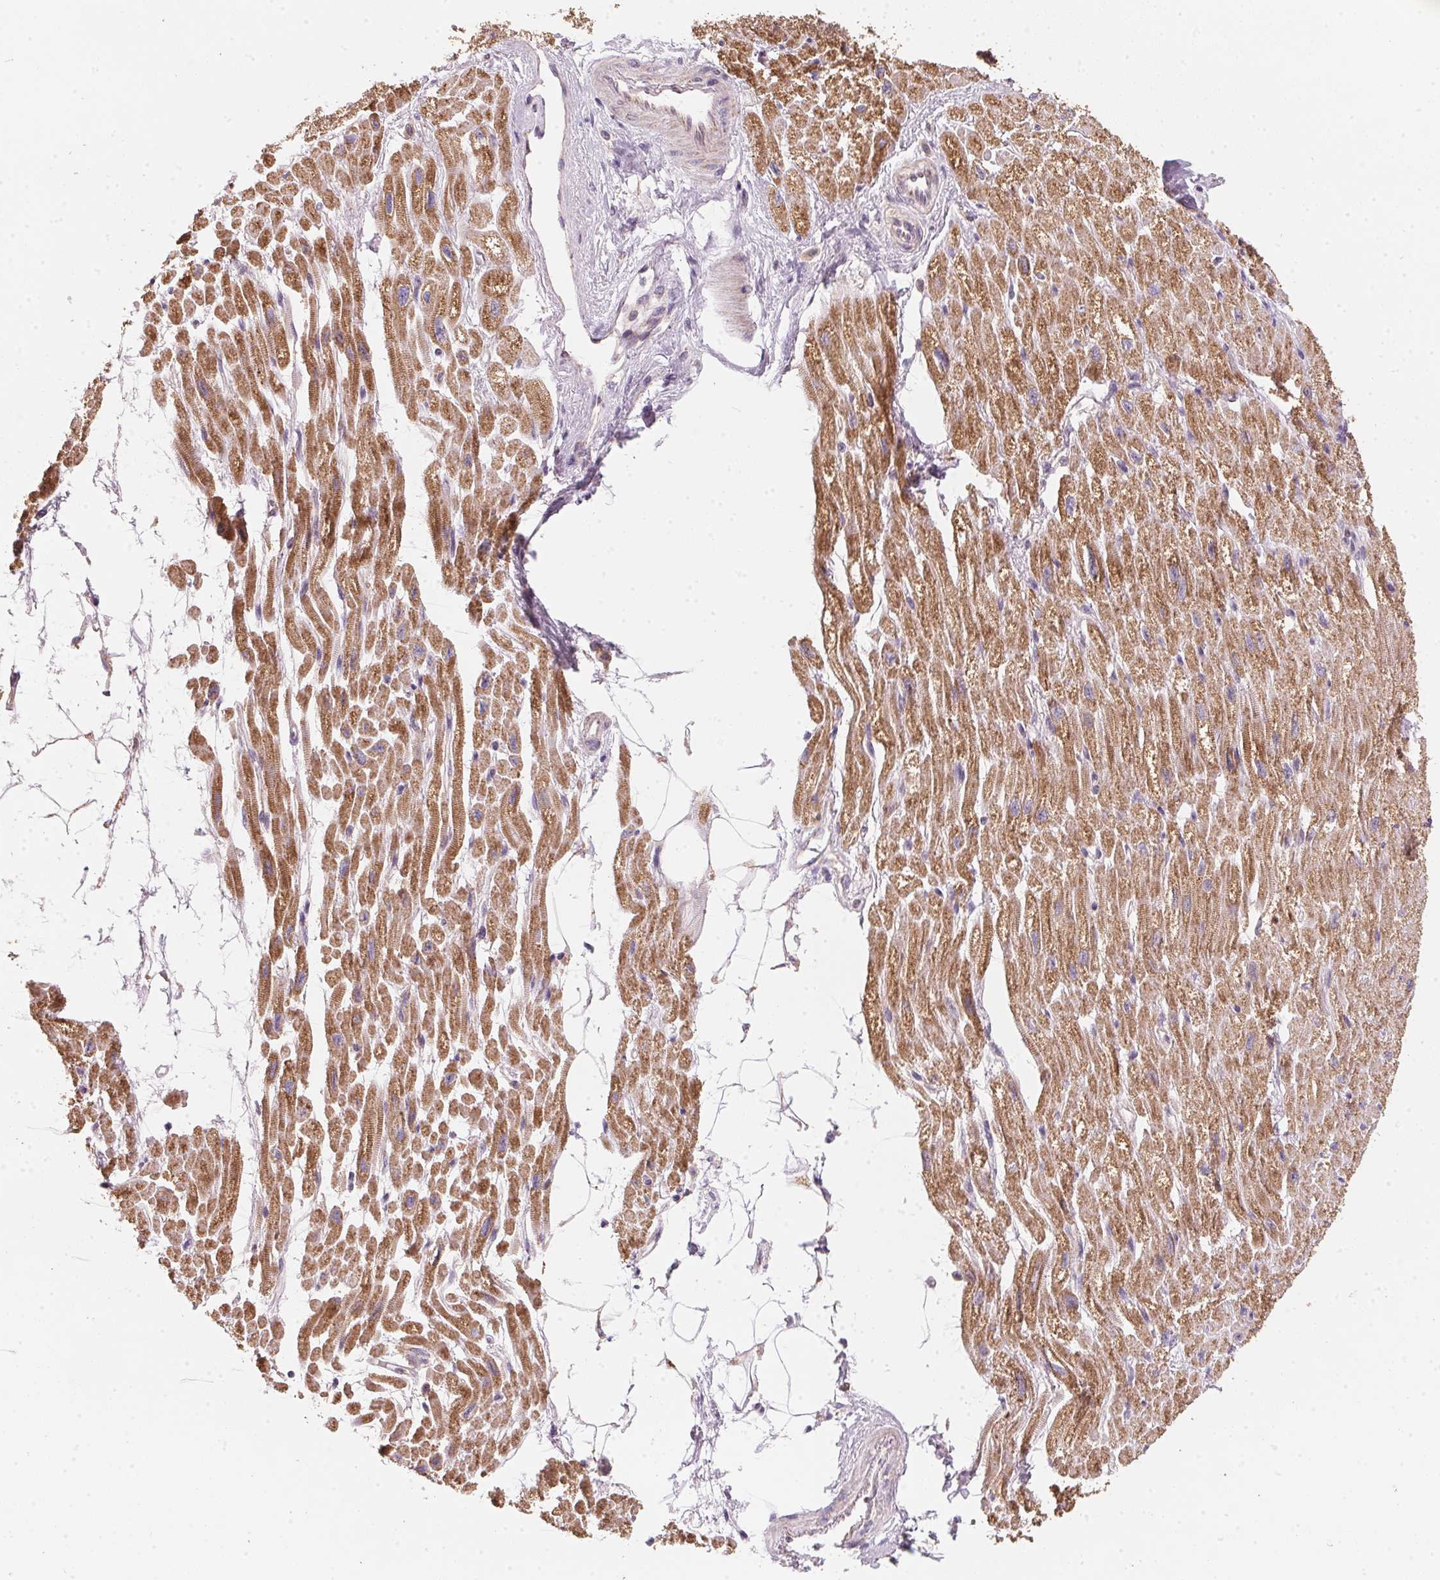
{"staining": {"intensity": "moderate", "quantity": ">75%", "location": "cytoplasmic/membranous"}, "tissue": "heart muscle", "cell_type": "Cardiomyocytes", "image_type": "normal", "snomed": [{"axis": "morphology", "description": "Normal tissue, NOS"}, {"axis": "topography", "description": "Heart"}], "caption": "Immunohistochemistry (IHC) staining of normal heart muscle, which reveals medium levels of moderate cytoplasmic/membranous expression in about >75% of cardiomyocytes indicating moderate cytoplasmic/membranous protein staining. The staining was performed using DAB (3,3'-diaminobenzidine) (brown) for protein detection and nuclei were counterstained in hematoxylin (blue).", "gene": "COQ7", "patient": {"sex": "female", "age": 62}}